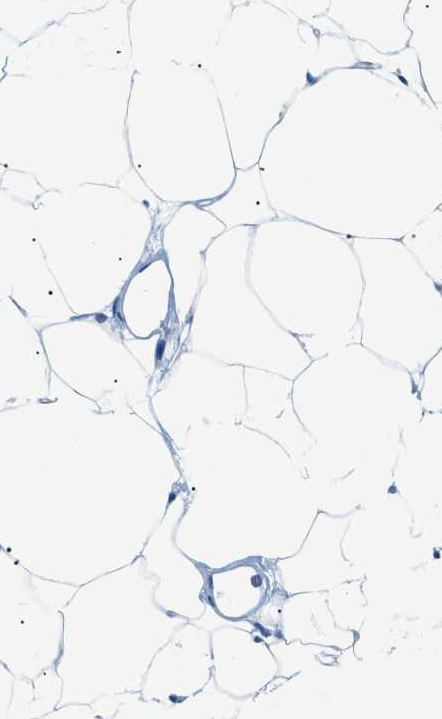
{"staining": {"intensity": "negative", "quantity": "none", "location": "none"}, "tissue": "adipose tissue", "cell_type": "Adipocytes", "image_type": "normal", "snomed": [{"axis": "morphology", "description": "Normal tissue, NOS"}, {"axis": "topography", "description": "Breast"}, {"axis": "topography", "description": "Soft tissue"}], "caption": "Immunohistochemistry (IHC) of benign human adipose tissue demonstrates no positivity in adipocytes.", "gene": "FDCSP", "patient": {"sex": "female", "age": 75}}